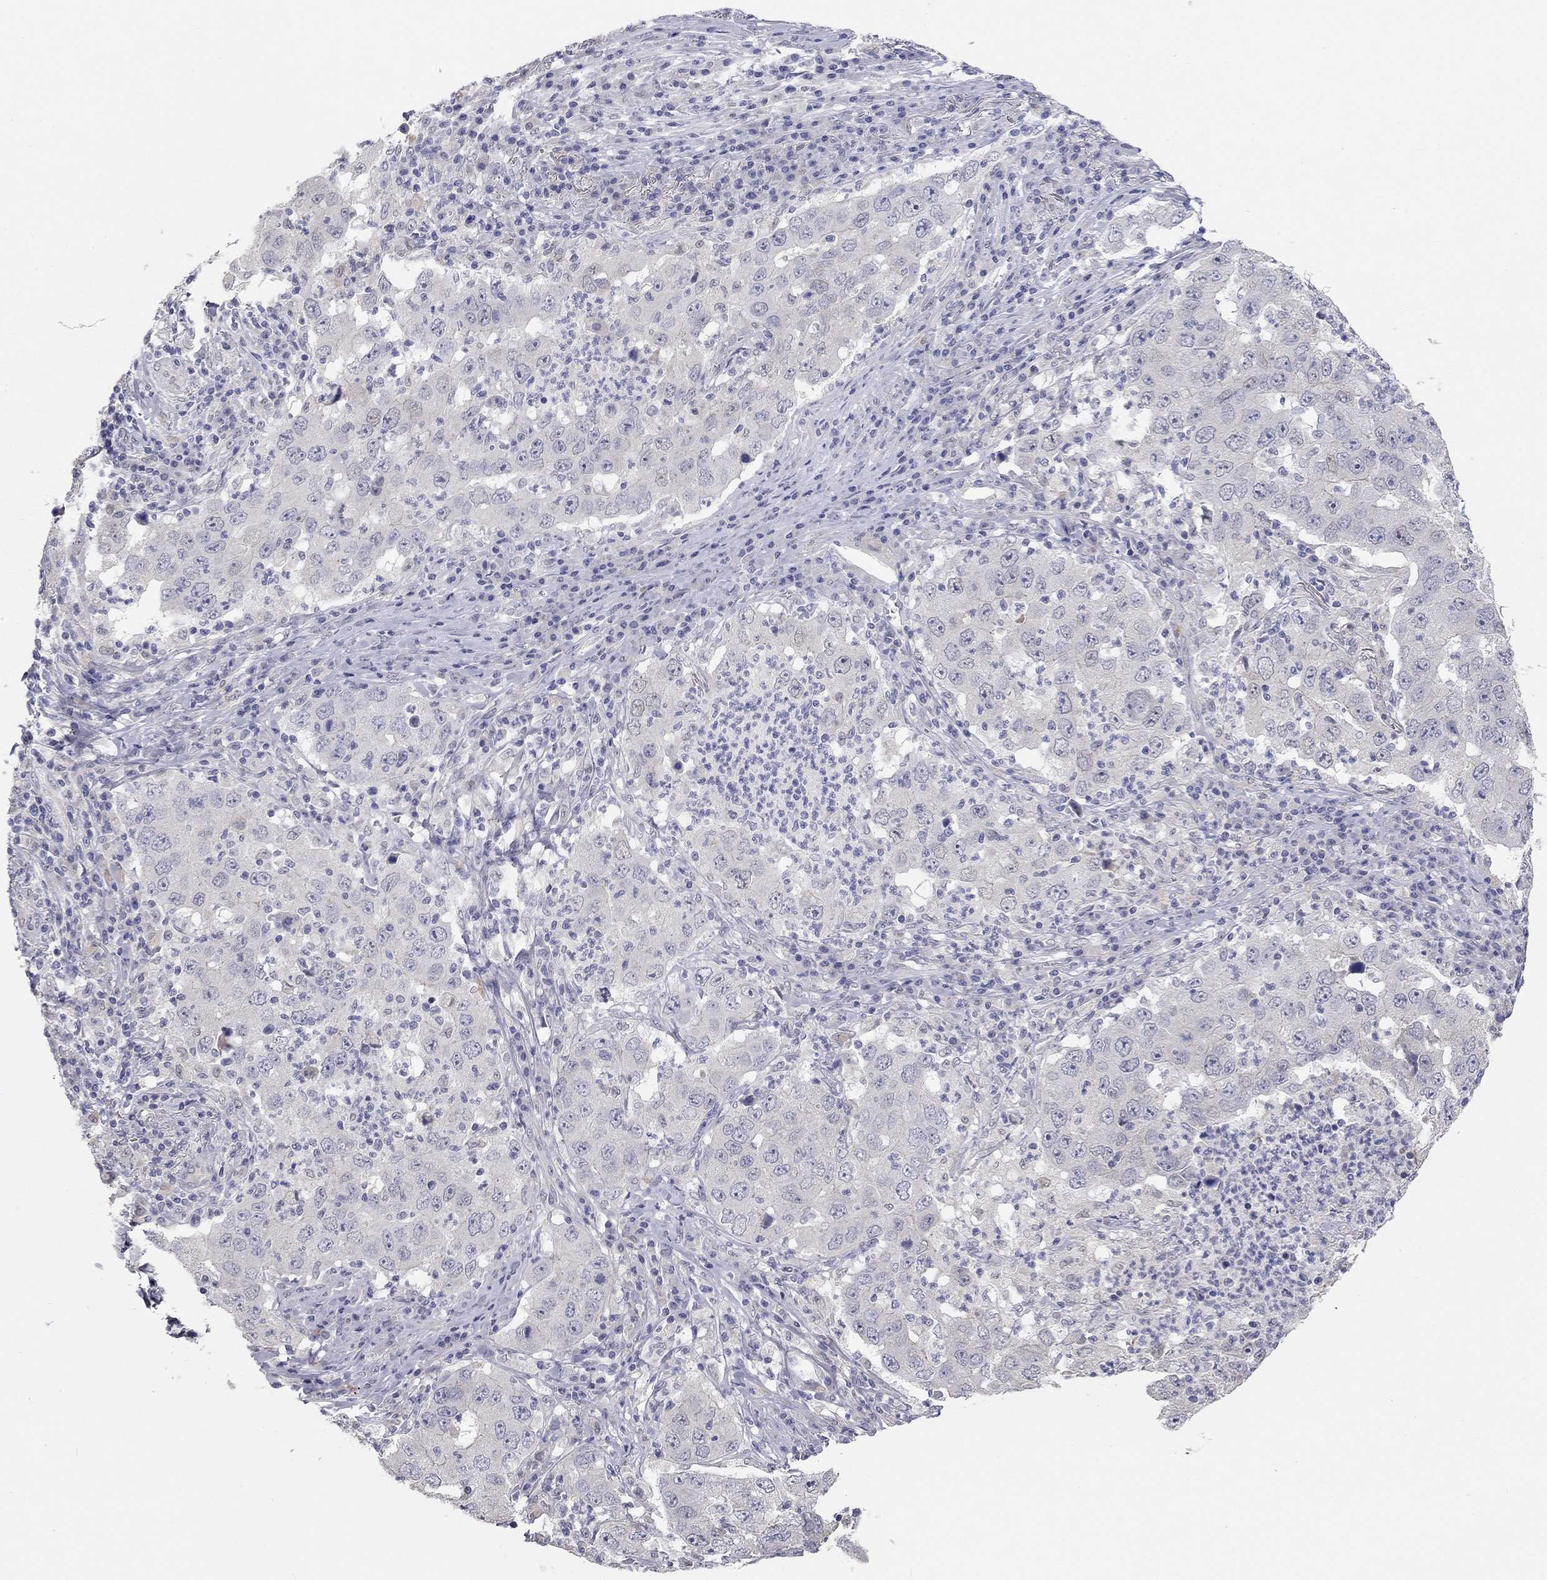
{"staining": {"intensity": "negative", "quantity": "none", "location": "none"}, "tissue": "lung cancer", "cell_type": "Tumor cells", "image_type": "cancer", "snomed": [{"axis": "morphology", "description": "Adenocarcinoma, NOS"}, {"axis": "topography", "description": "Lung"}], "caption": "This is a histopathology image of IHC staining of lung cancer (adenocarcinoma), which shows no expression in tumor cells.", "gene": "PAPSS2", "patient": {"sex": "male", "age": 73}}